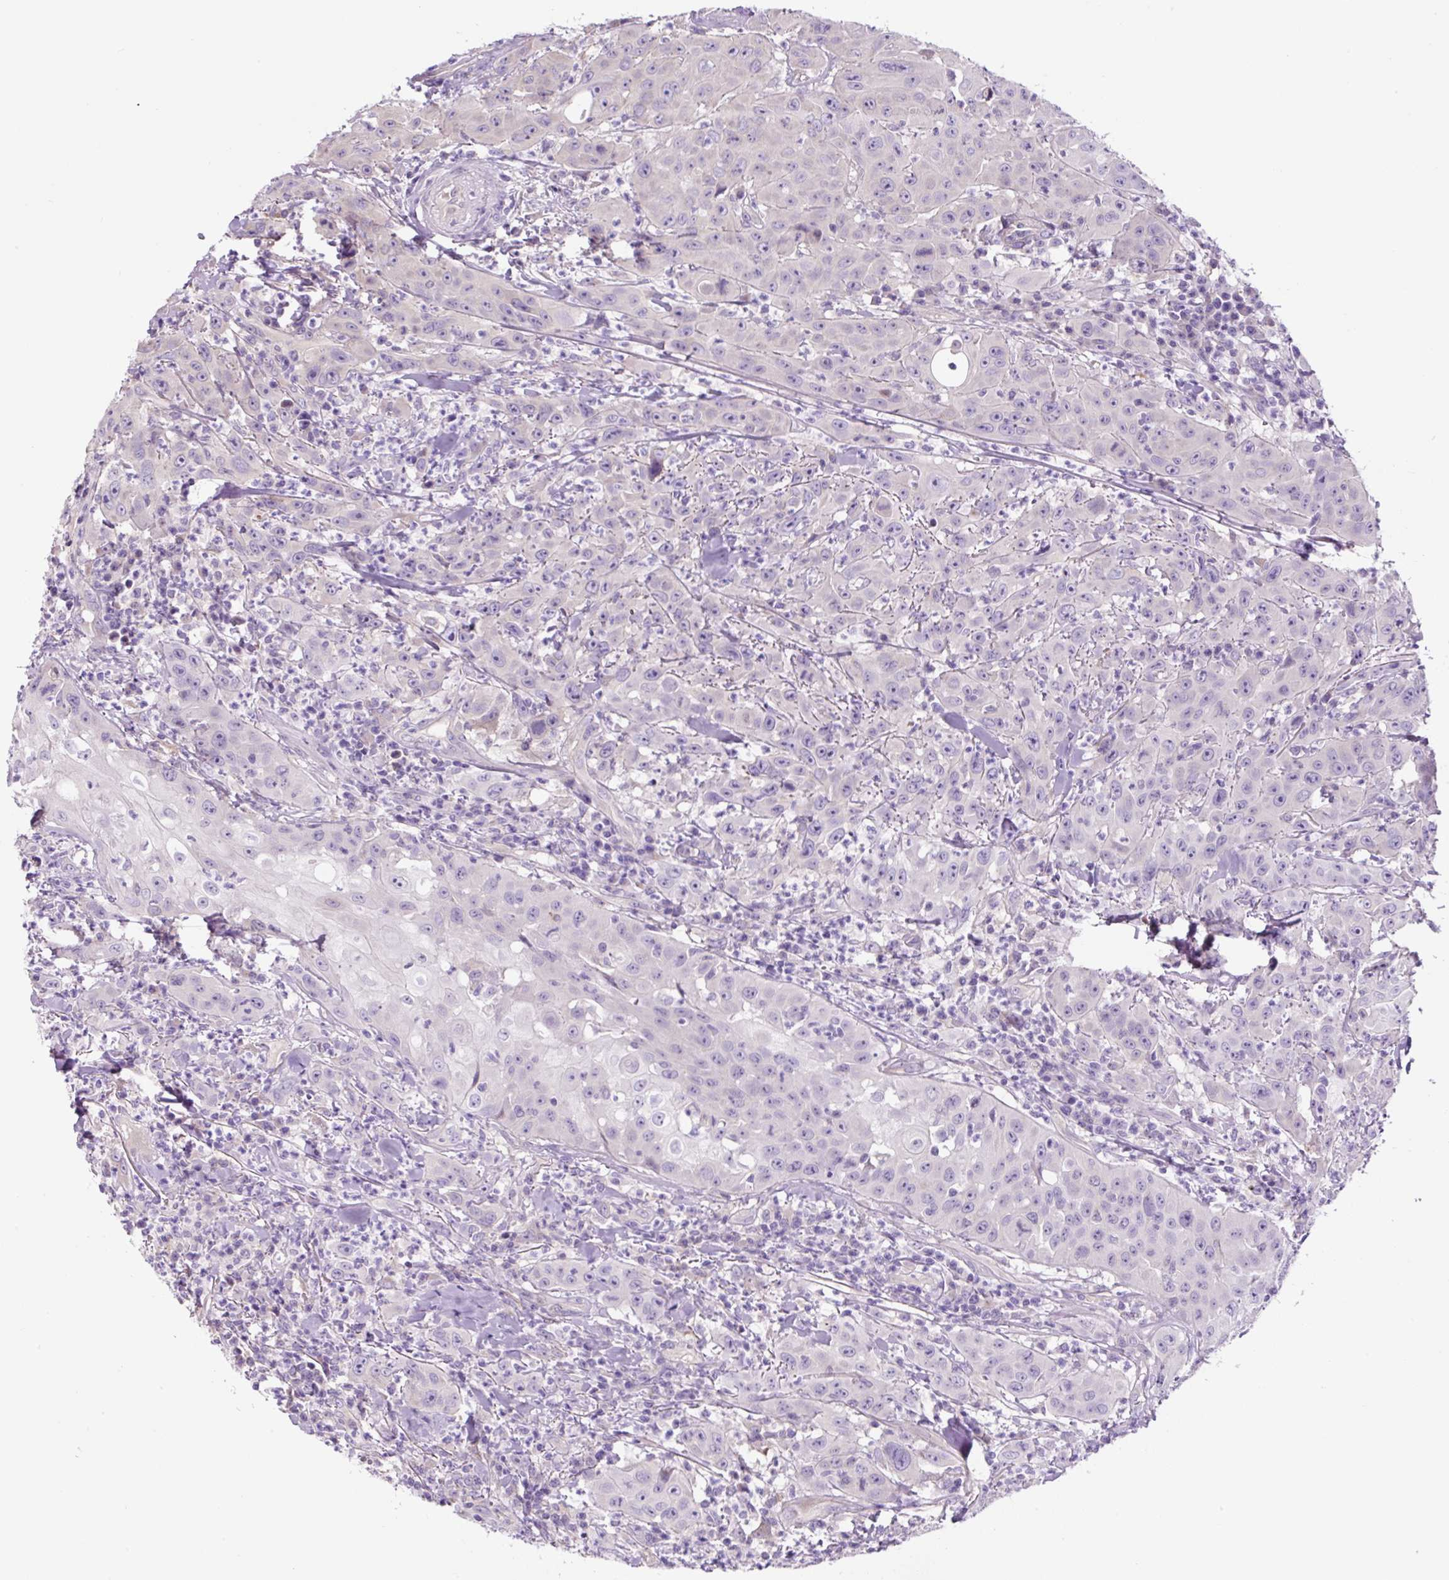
{"staining": {"intensity": "negative", "quantity": "none", "location": "none"}, "tissue": "head and neck cancer", "cell_type": "Tumor cells", "image_type": "cancer", "snomed": [{"axis": "morphology", "description": "Squamous cell carcinoma, NOS"}, {"axis": "topography", "description": "Skin"}, {"axis": "topography", "description": "Head-Neck"}], "caption": "Micrograph shows no protein expression in tumor cells of squamous cell carcinoma (head and neck) tissue.", "gene": "GORASP1", "patient": {"sex": "male", "age": 80}}